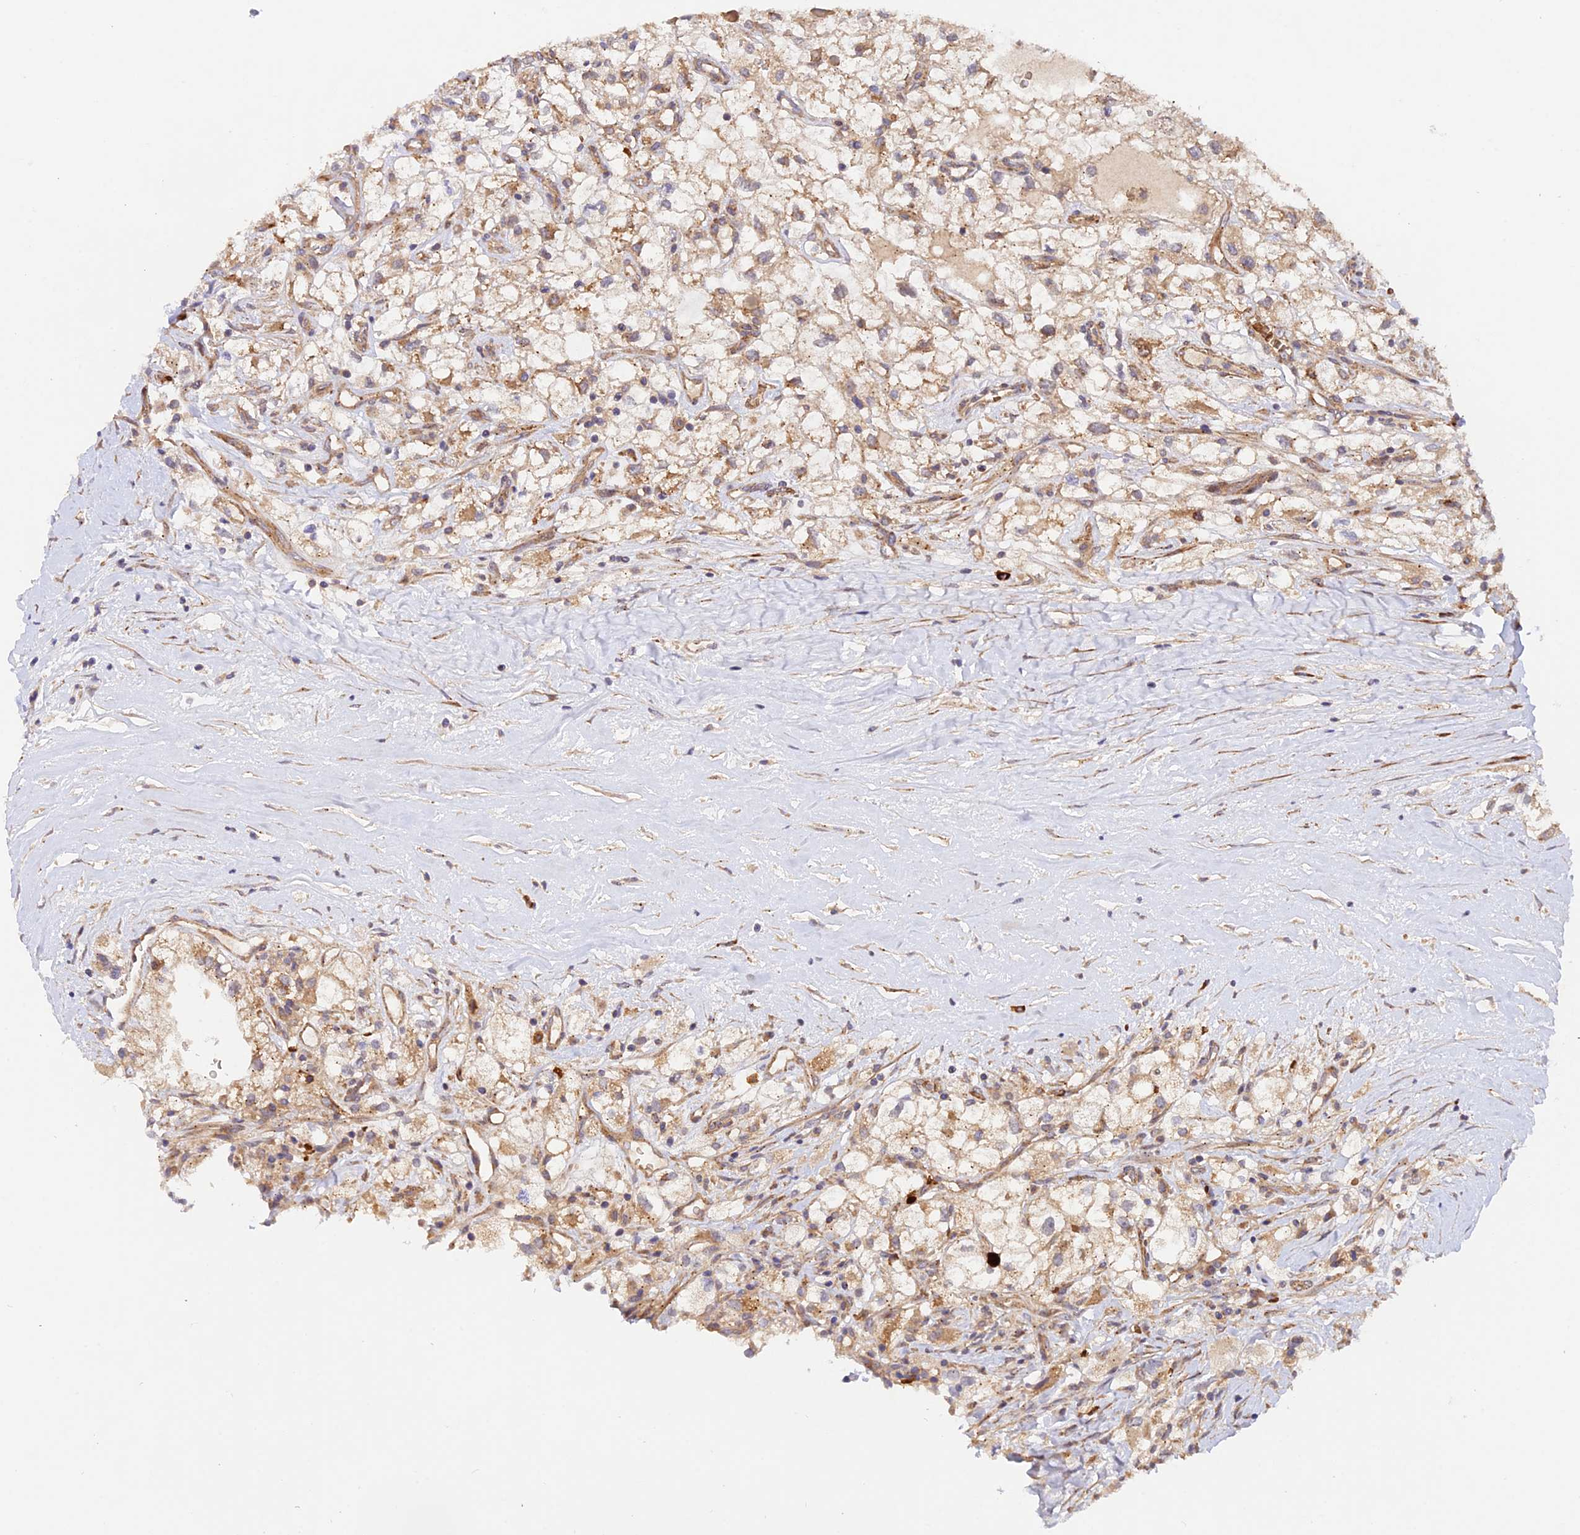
{"staining": {"intensity": "weak", "quantity": ">75%", "location": "cytoplasmic/membranous"}, "tissue": "renal cancer", "cell_type": "Tumor cells", "image_type": "cancer", "snomed": [{"axis": "morphology", "description": "Adenocarcinoma, NOS"}, {"axis": "topography", "description": "Kidney"}], "caption": "Protein expression analysis of human renal cancer reveals weak cytoplasmic/membranous expression in about >75% of tumor cells.", "gene": "WDFY4", "patient": {"sex": "male", "age": 59}}